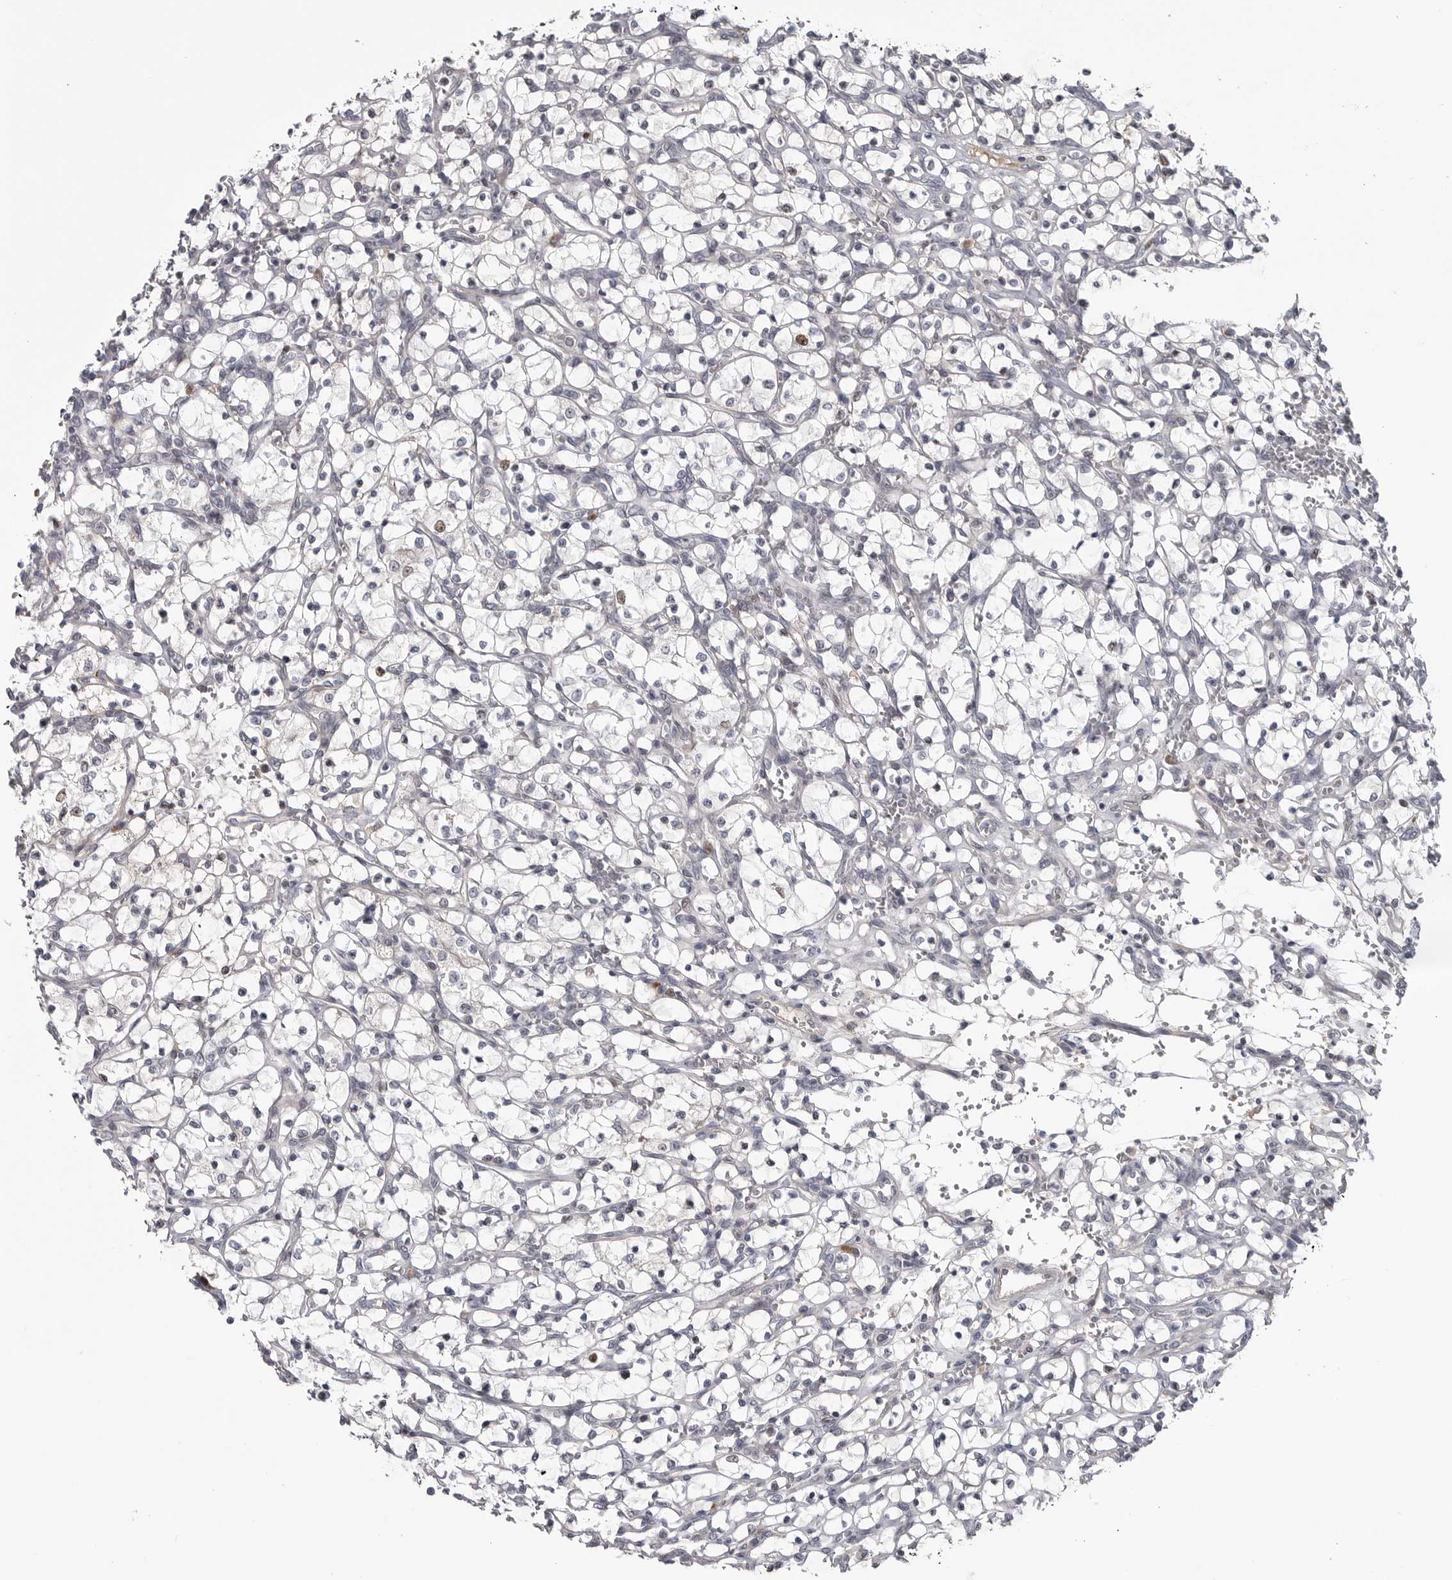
{"staining": {"intensity": "negative", "quantity": "none", "location": "none"}, "tissue": "renal cancer", "cell_type": "Tumor cells", "image_type": "cancer", "snomed": [{"axis": "morphology", "description": "Adenocarcinoma, NOS"}, {"axis": "topography", "description": "Kidney"}], "caption": "There is no significant staining in tumor cells of renal adenocarcinoma.", "gene": "ZNF277", "patient": {"sex": "female", "age": 69}}